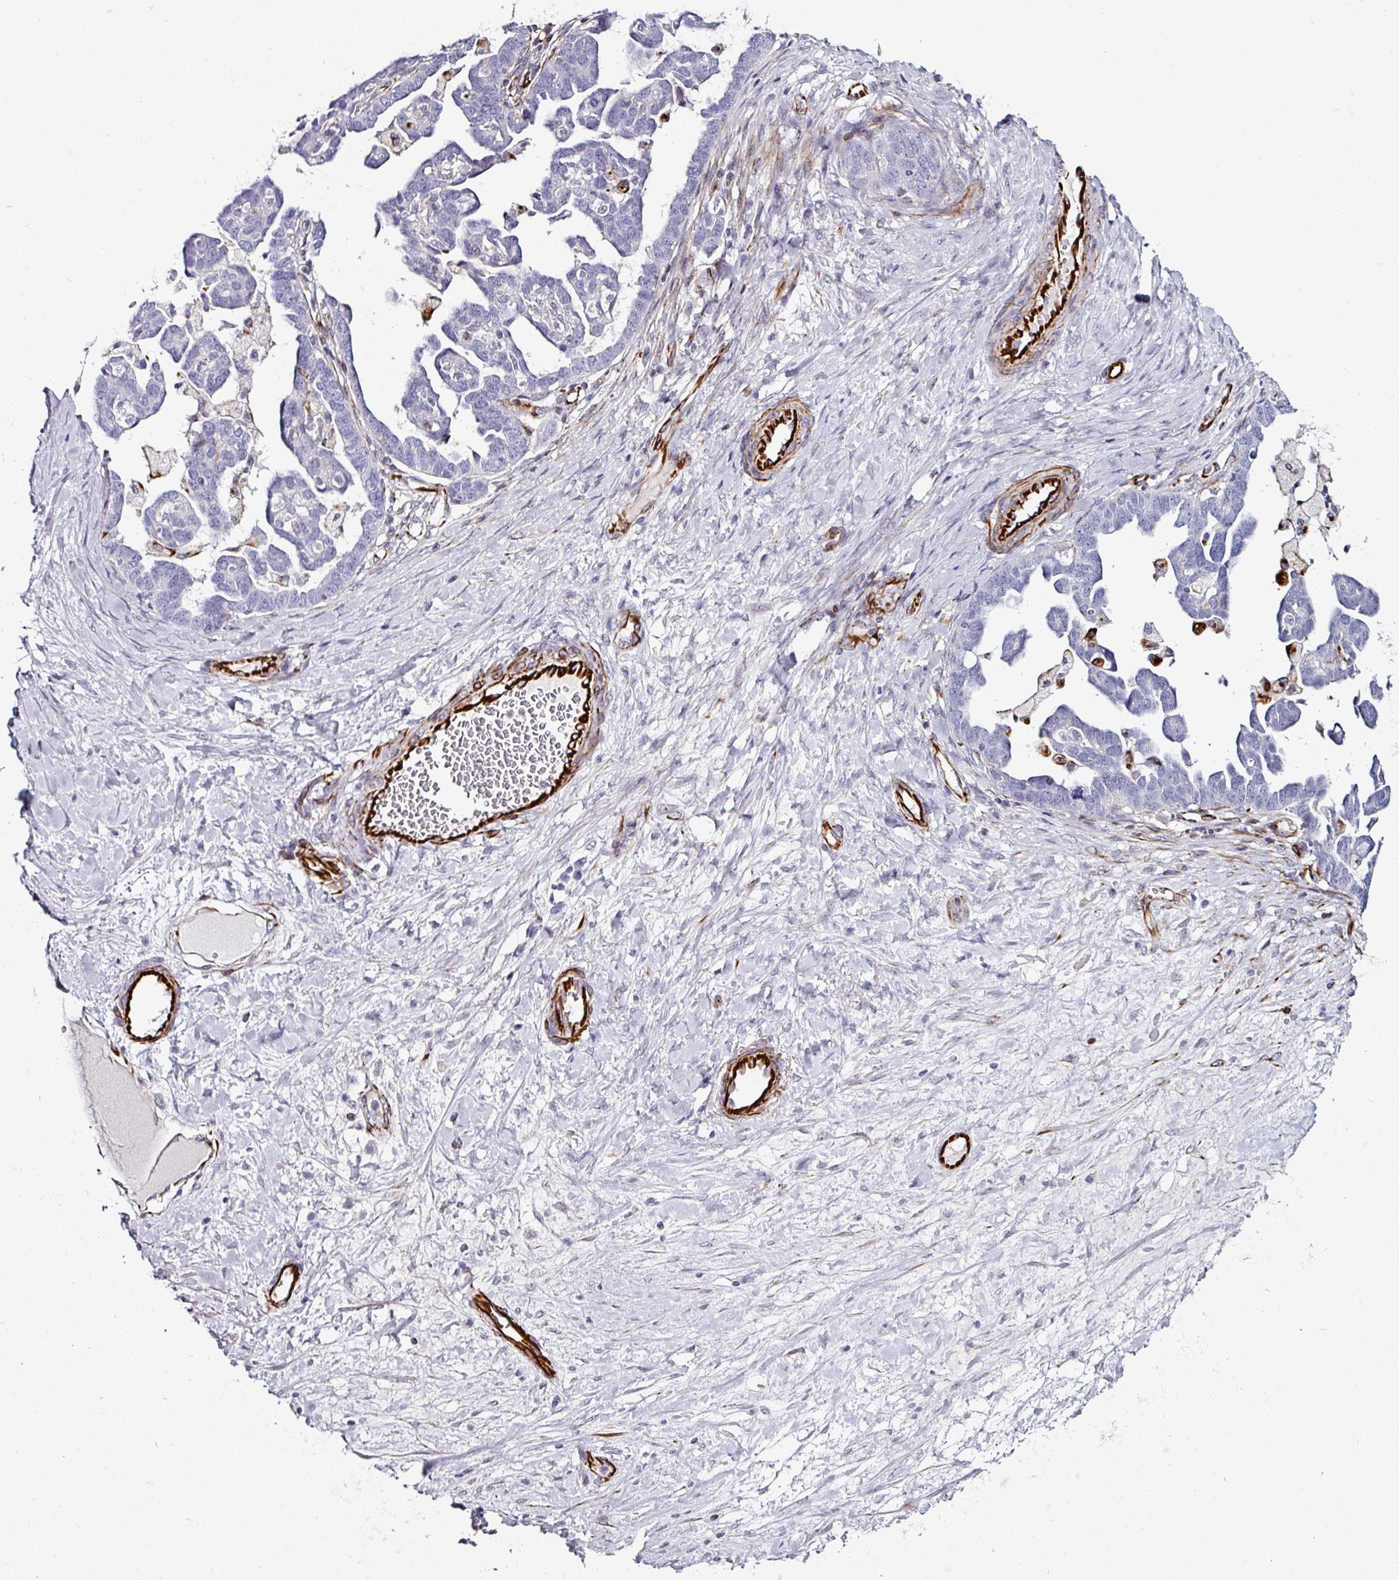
{"staining": {"intensity": "negative", "quantity": "none", "location": "none"}, "tissue": "ovarian cancer", "cell_type": "Tumor cells", "image_type": "cancer", "snomed": [{"axis": "morphology", "description": "Cystadenocarcinoma, serous, NOS"}, {"axis": "topography", "description": "Ovary"}], "caption": "A photomicrograph of ovarian serous cystadenocarcinoma stained for a protein displays no brown staining in tumor cells.", "gene": "TMPRSS9", "patient": {"sex": "female", "age": 54}}